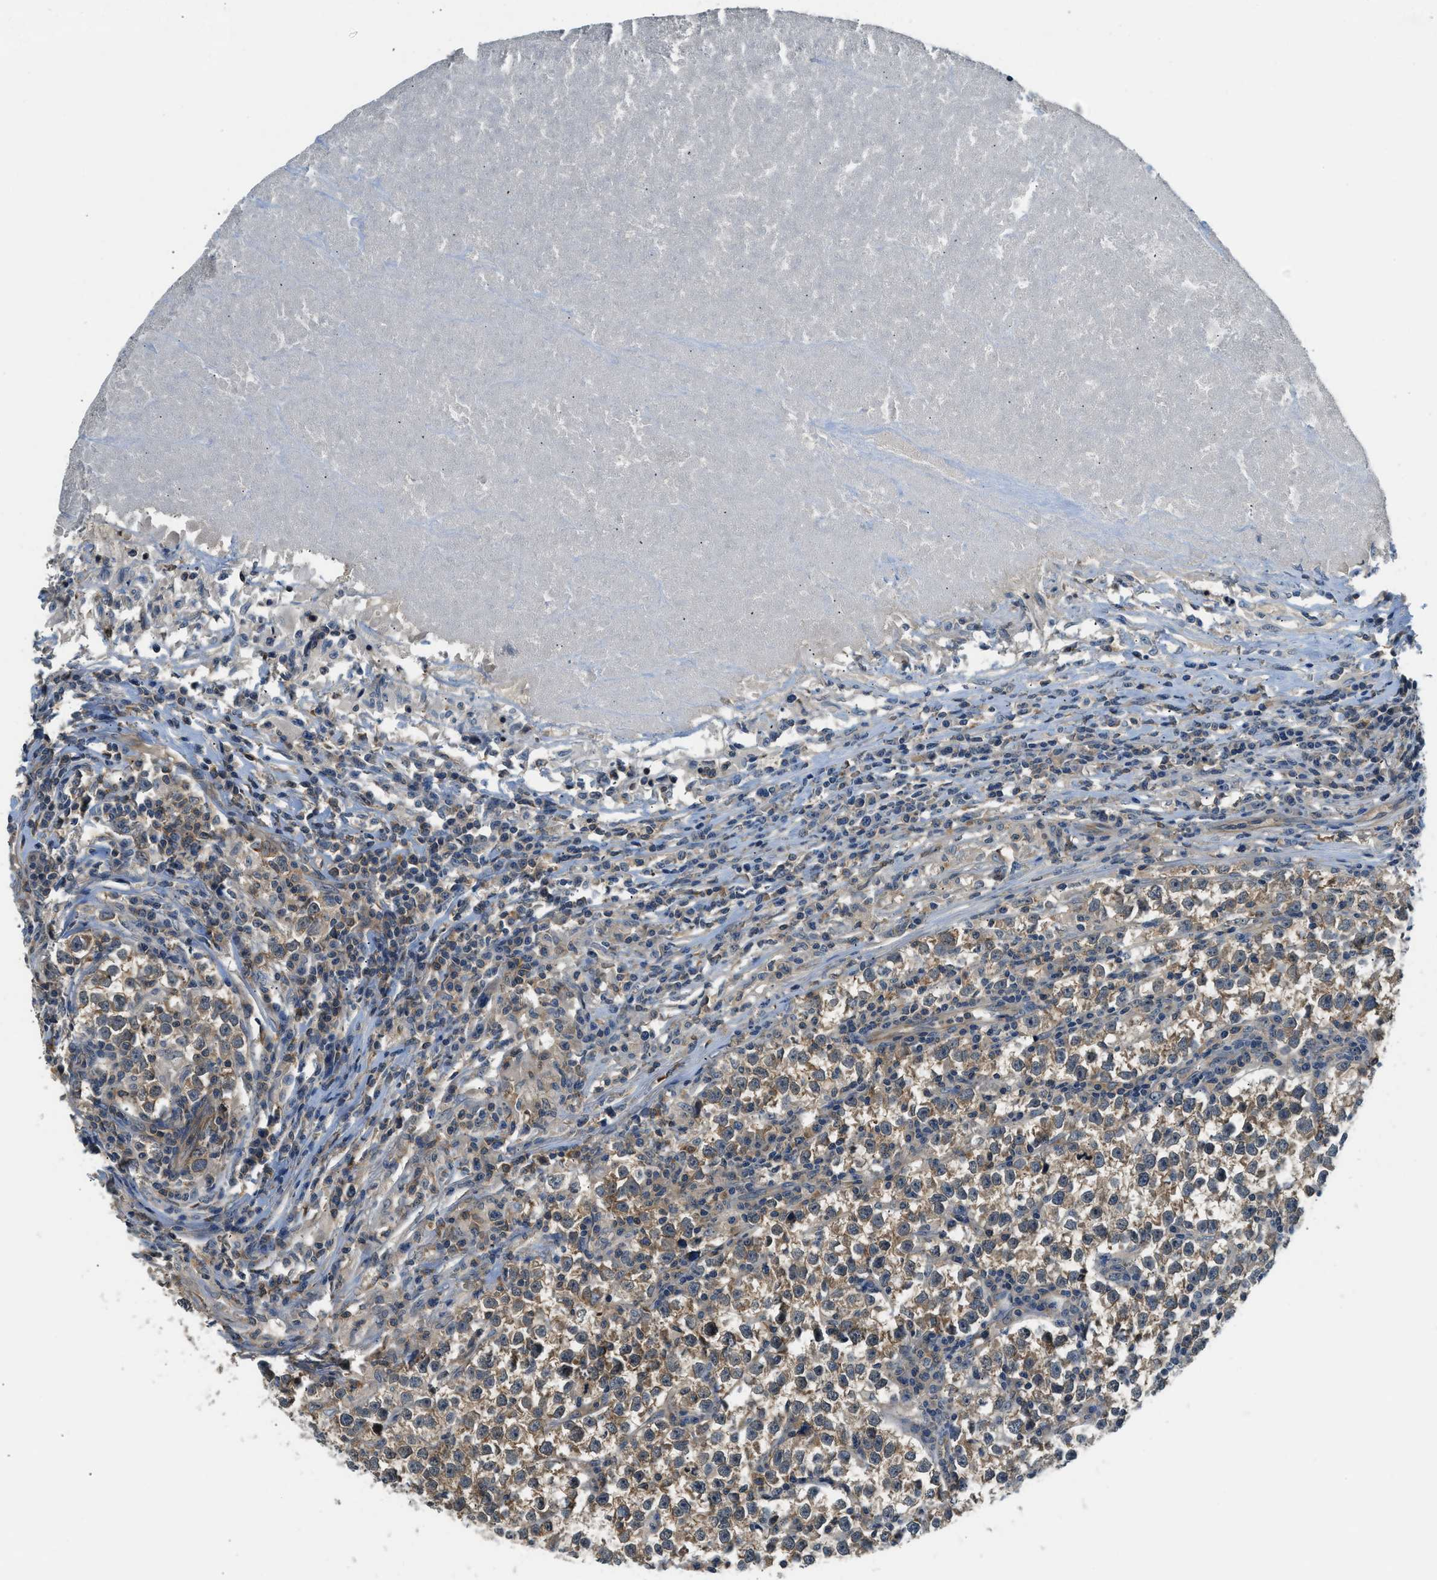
{"staining": {"intensity": "weak", "quantity": ">75%", "location": "cytoplasmic/membranous"}, "tissue": "testis cancer", "cell_type": "Tumor cells", "image_type": "cancer", "snomed": [{"axis": "morphology", "description": "Normal tissue, NOS"}, {"axis": "morphology", "description": "Seminoma, NOS"}, {"axis": "topography", "description": "Testis"}], "caption": "Testis seminoma stained for a protein demonstrates weak cytoplasmic/membranous positivity in tumor cells.", "gene": "CBLB", "patient": {"sex": "male", "age": 43}}